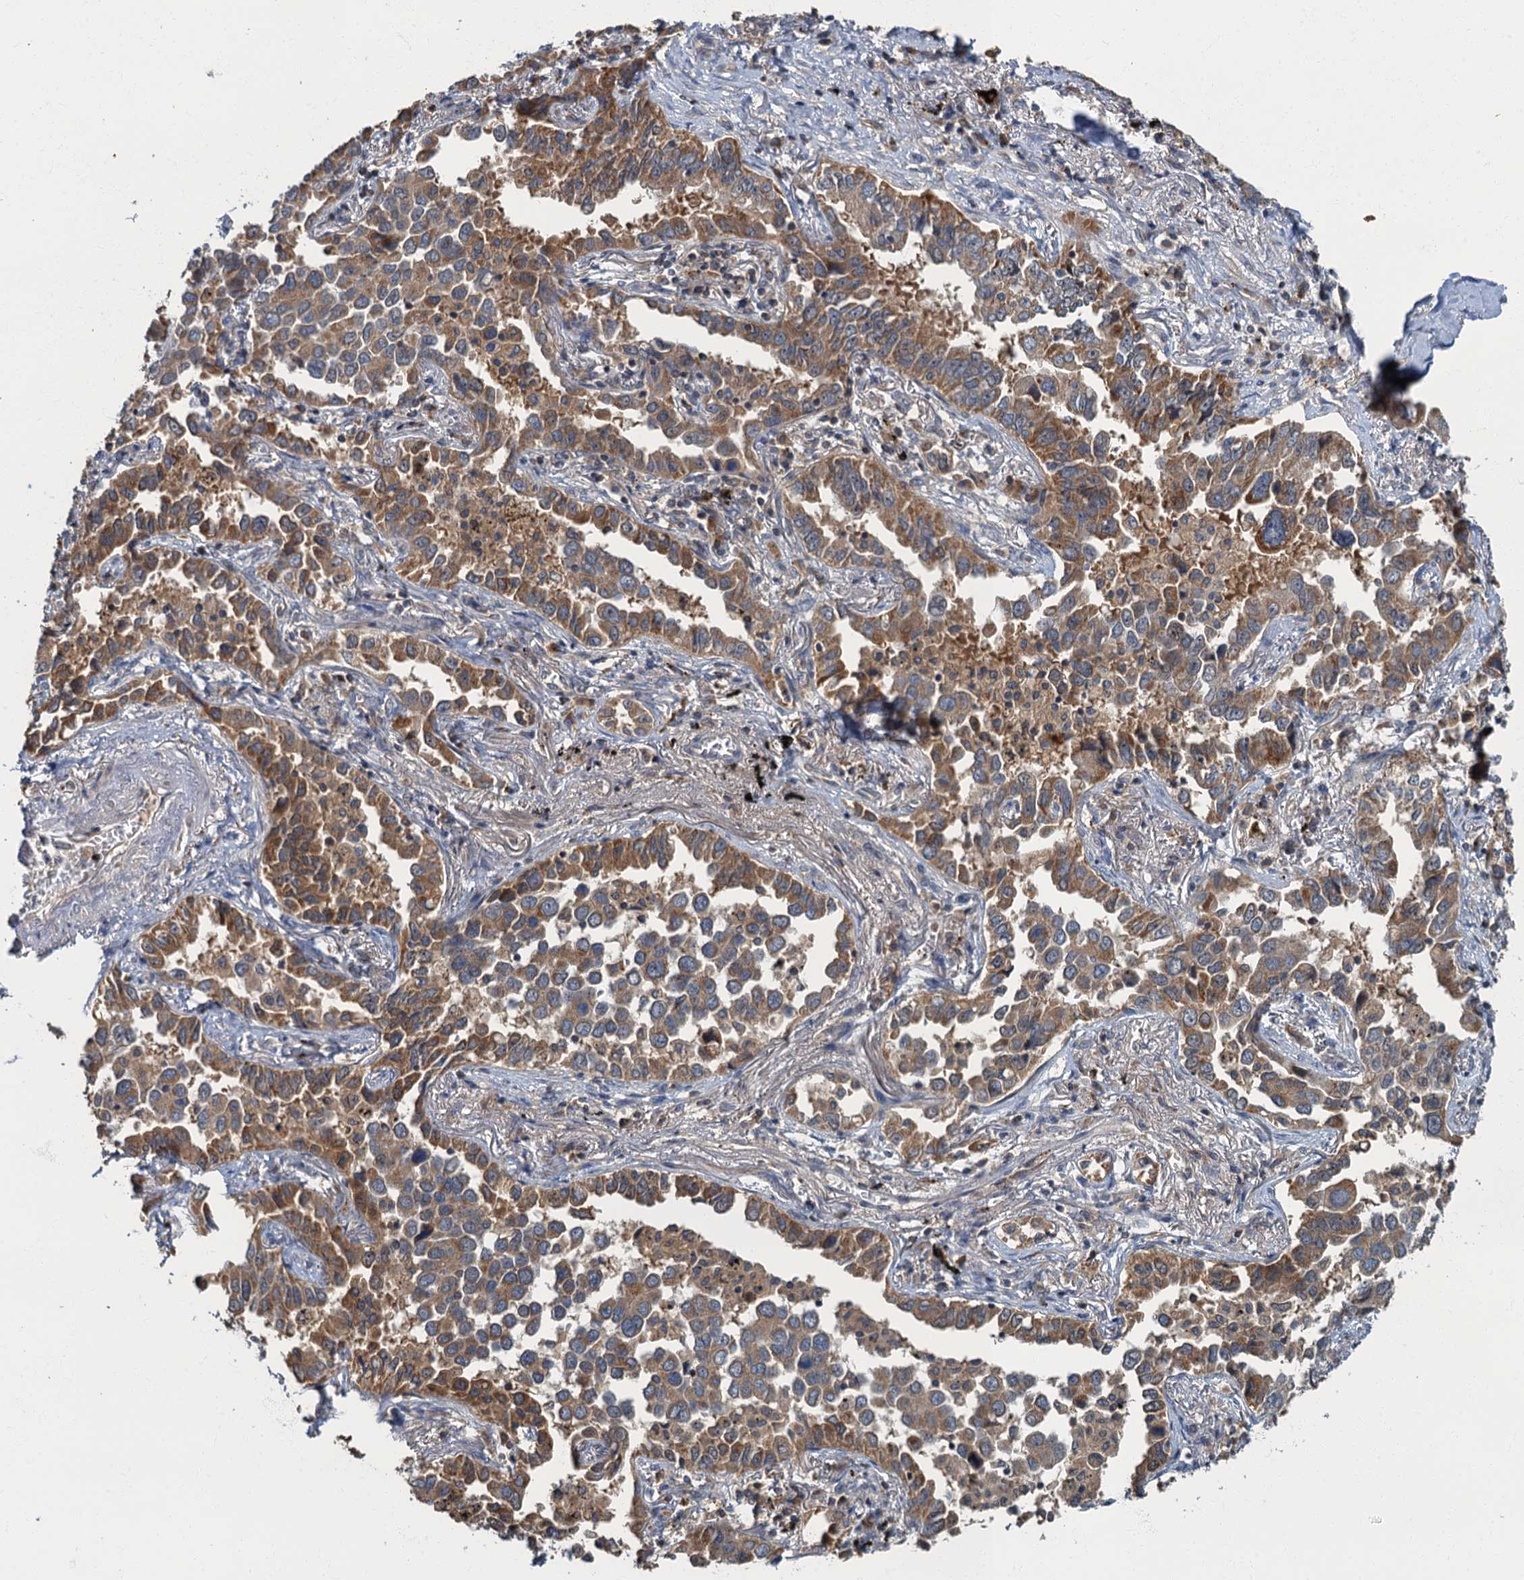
{"staining": {"intensity": "moderate", "quantity": ">75%", "location": "cytoplasmic/membranous"}, "tissue": "lung cancer", "cell_type": "Tumor cells", "image_type": "cancer", "snomed": [{"axis": "morphology", "description": "Adenocarcinoma, NOS"}, {"axis": "topography", "description": "Lung"}], "caption": "The immunohistochemical stain shows moderate cytoplasmic/membranous positivity in tumor cells of adenocarcinoma (lung) tissue.", "gene": "WDCP", "patient": {"sex": "male", "age": 67}}